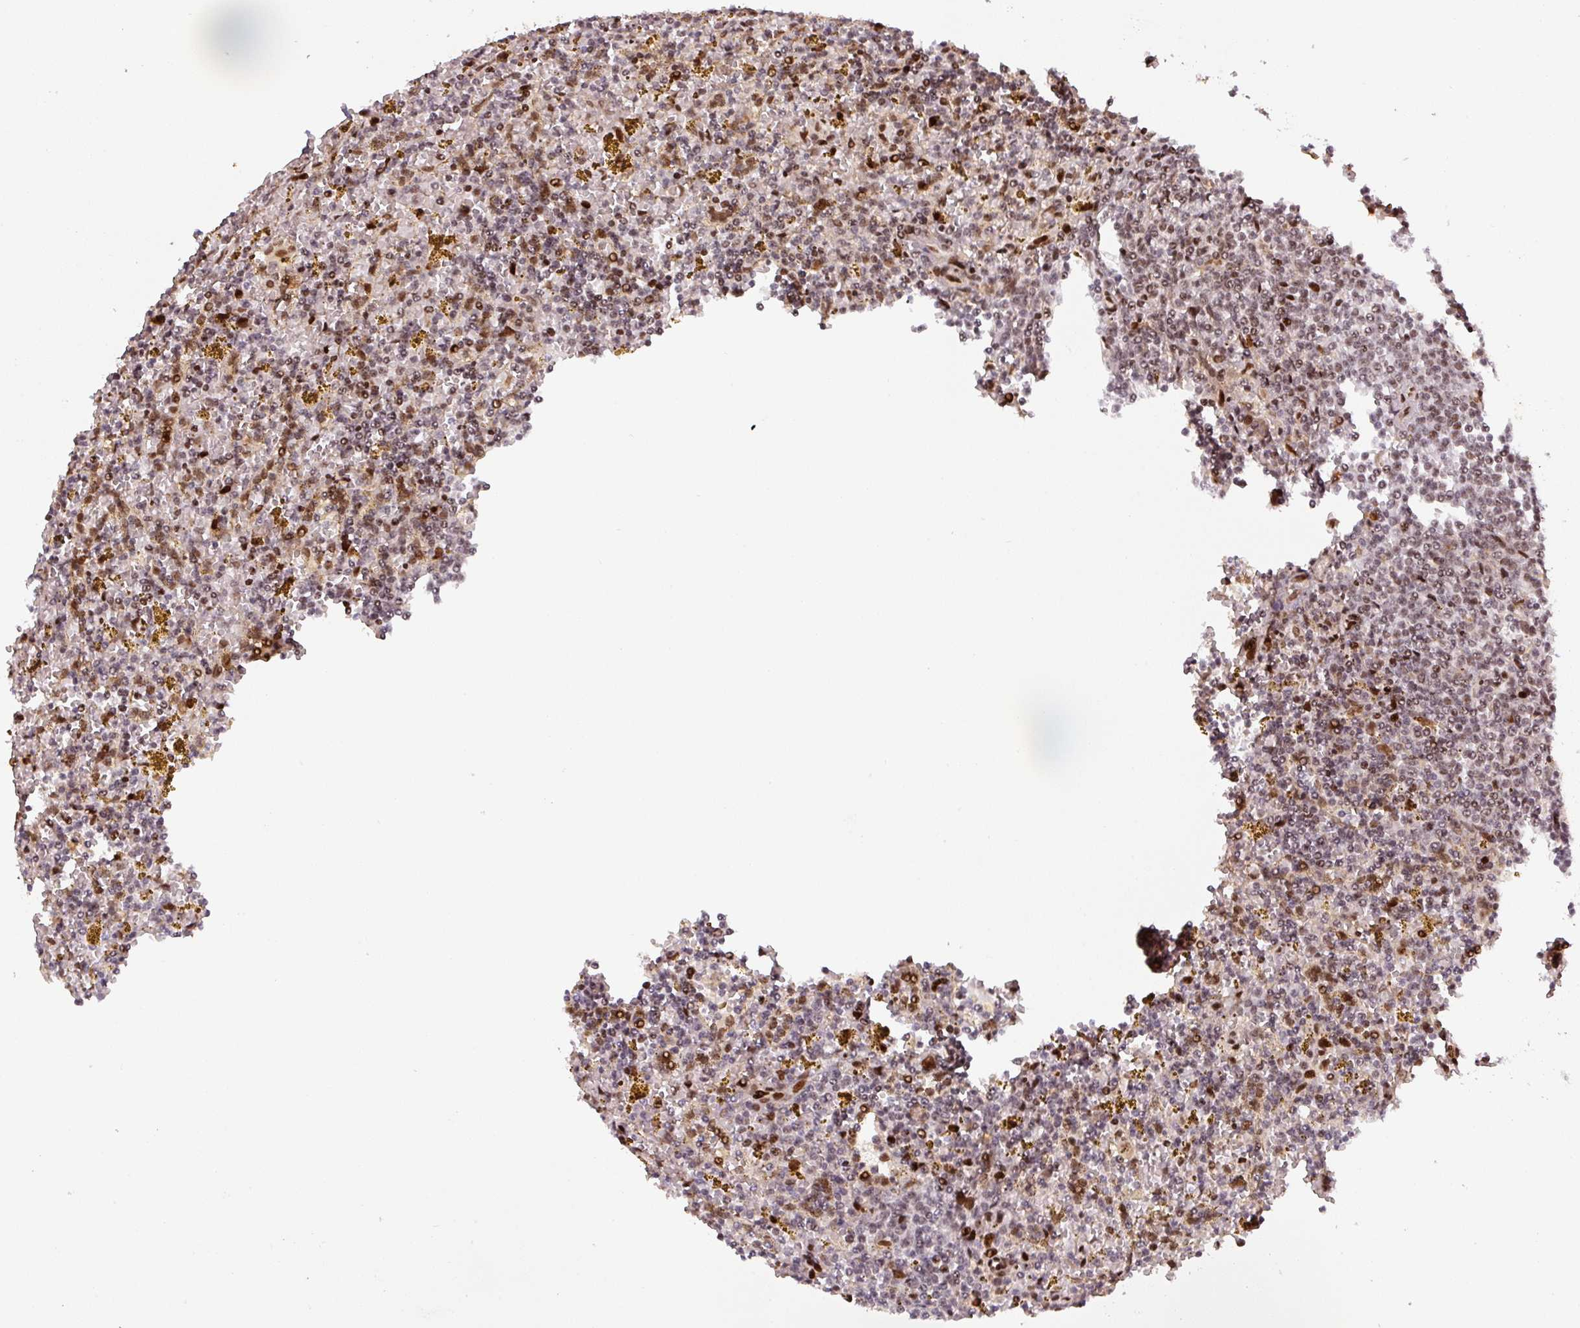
{"staining": {"intensity": "moderate", "quantity": "<25%", "location": "nuclear"}, "tissue": "lymphoma", "cell_type": "Tumor cells", "image_type": "cancer", "snomed": [{"axis": "morphology", "description": "Malignant lymphoma, non-Hodgkin's type, Low grade"}, {"axis": "topography", "description": "Spleen"}, {"axis": "topography", "description": "Lymph node"}], "caption": "A low amount of moderate nuclear positivity is present in approximately <25% of tumor cells in malignant lymphoma, non-Hodgkin's type (low-grade) tissue.", "gene": "PYDC2", "patient": {"sex": "female", "age": 66}}